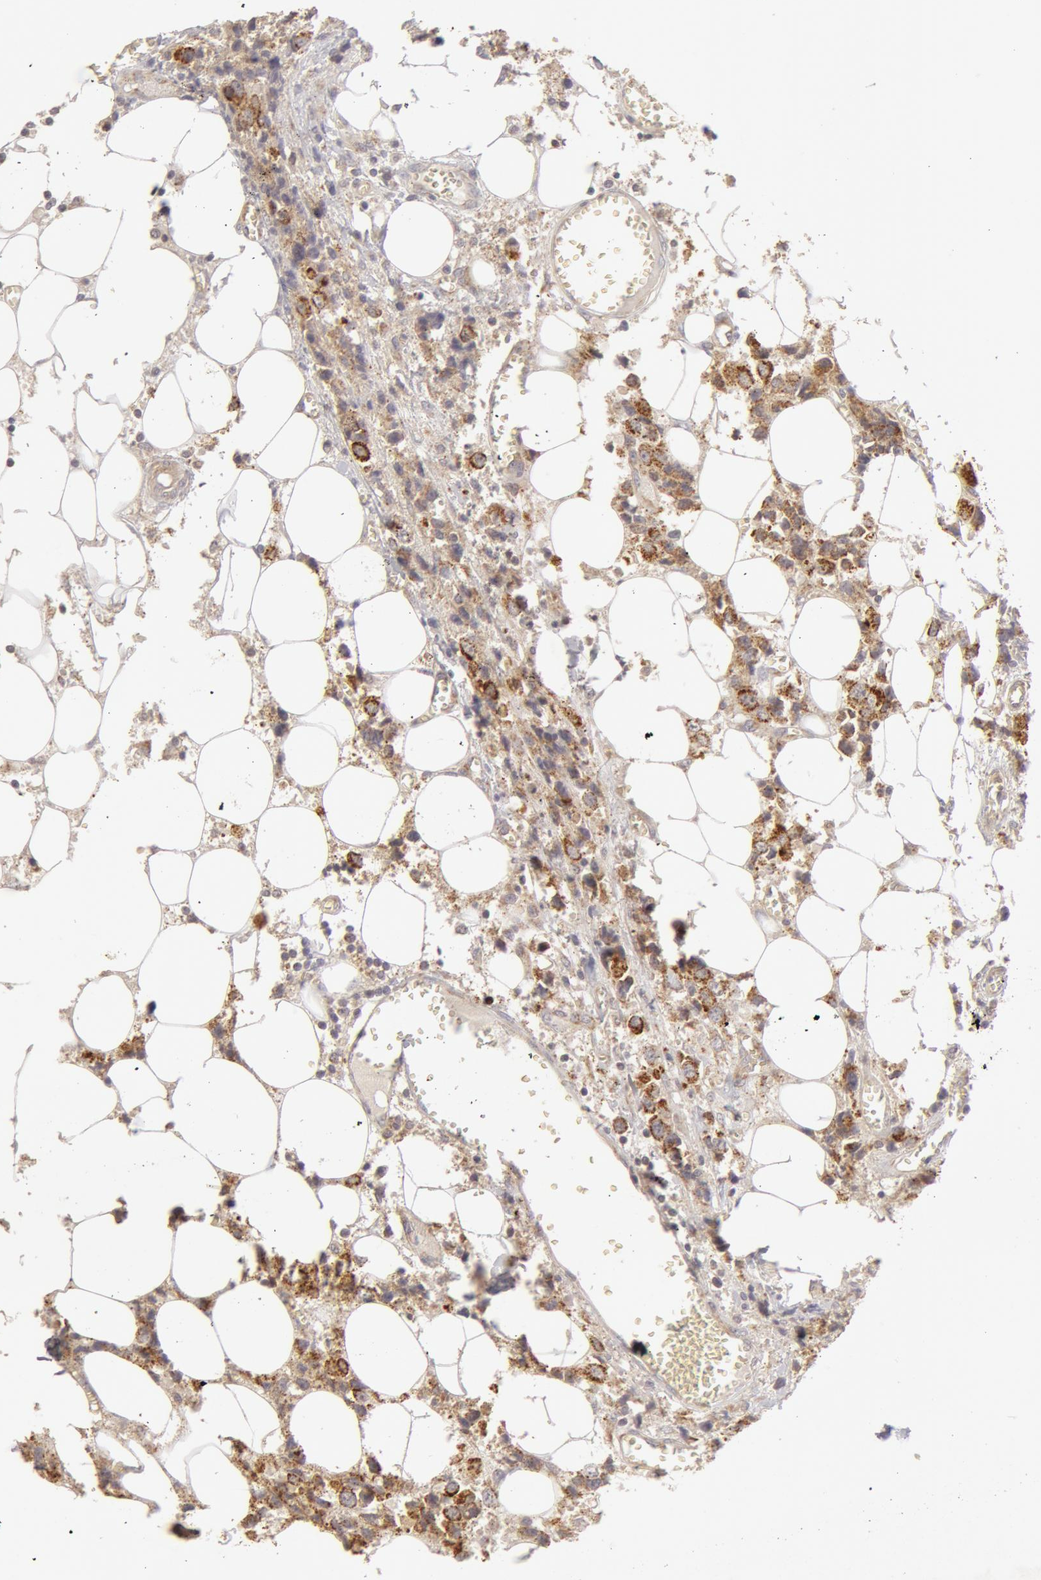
{"staining": {"intensity": "moderate", "quantity": ">75%", "location": "cytoplasmic/membranous"}, "tissue": "breast cancer", "cell_type": "Tumor cells", "image_type": "cancer", "snomed": [{"axis": "morphology", "description": "Duct carcinoma"}, {"axis": "topography", "description": "Breast"}], "caption": "Immunohistochemistry (DAB) staining of breast cancer (invasive ductal carcinoma) reveals moderate cytoplasmic/membranous protein staining in approximately >75% of tumor cells. The protein is stained brown, and the nuclei are stained in blue (DAB IHC with brightfield microscopy, high magnification).", "gene": "ADPRH", "patient": {"sex": "female", "age": 58}}